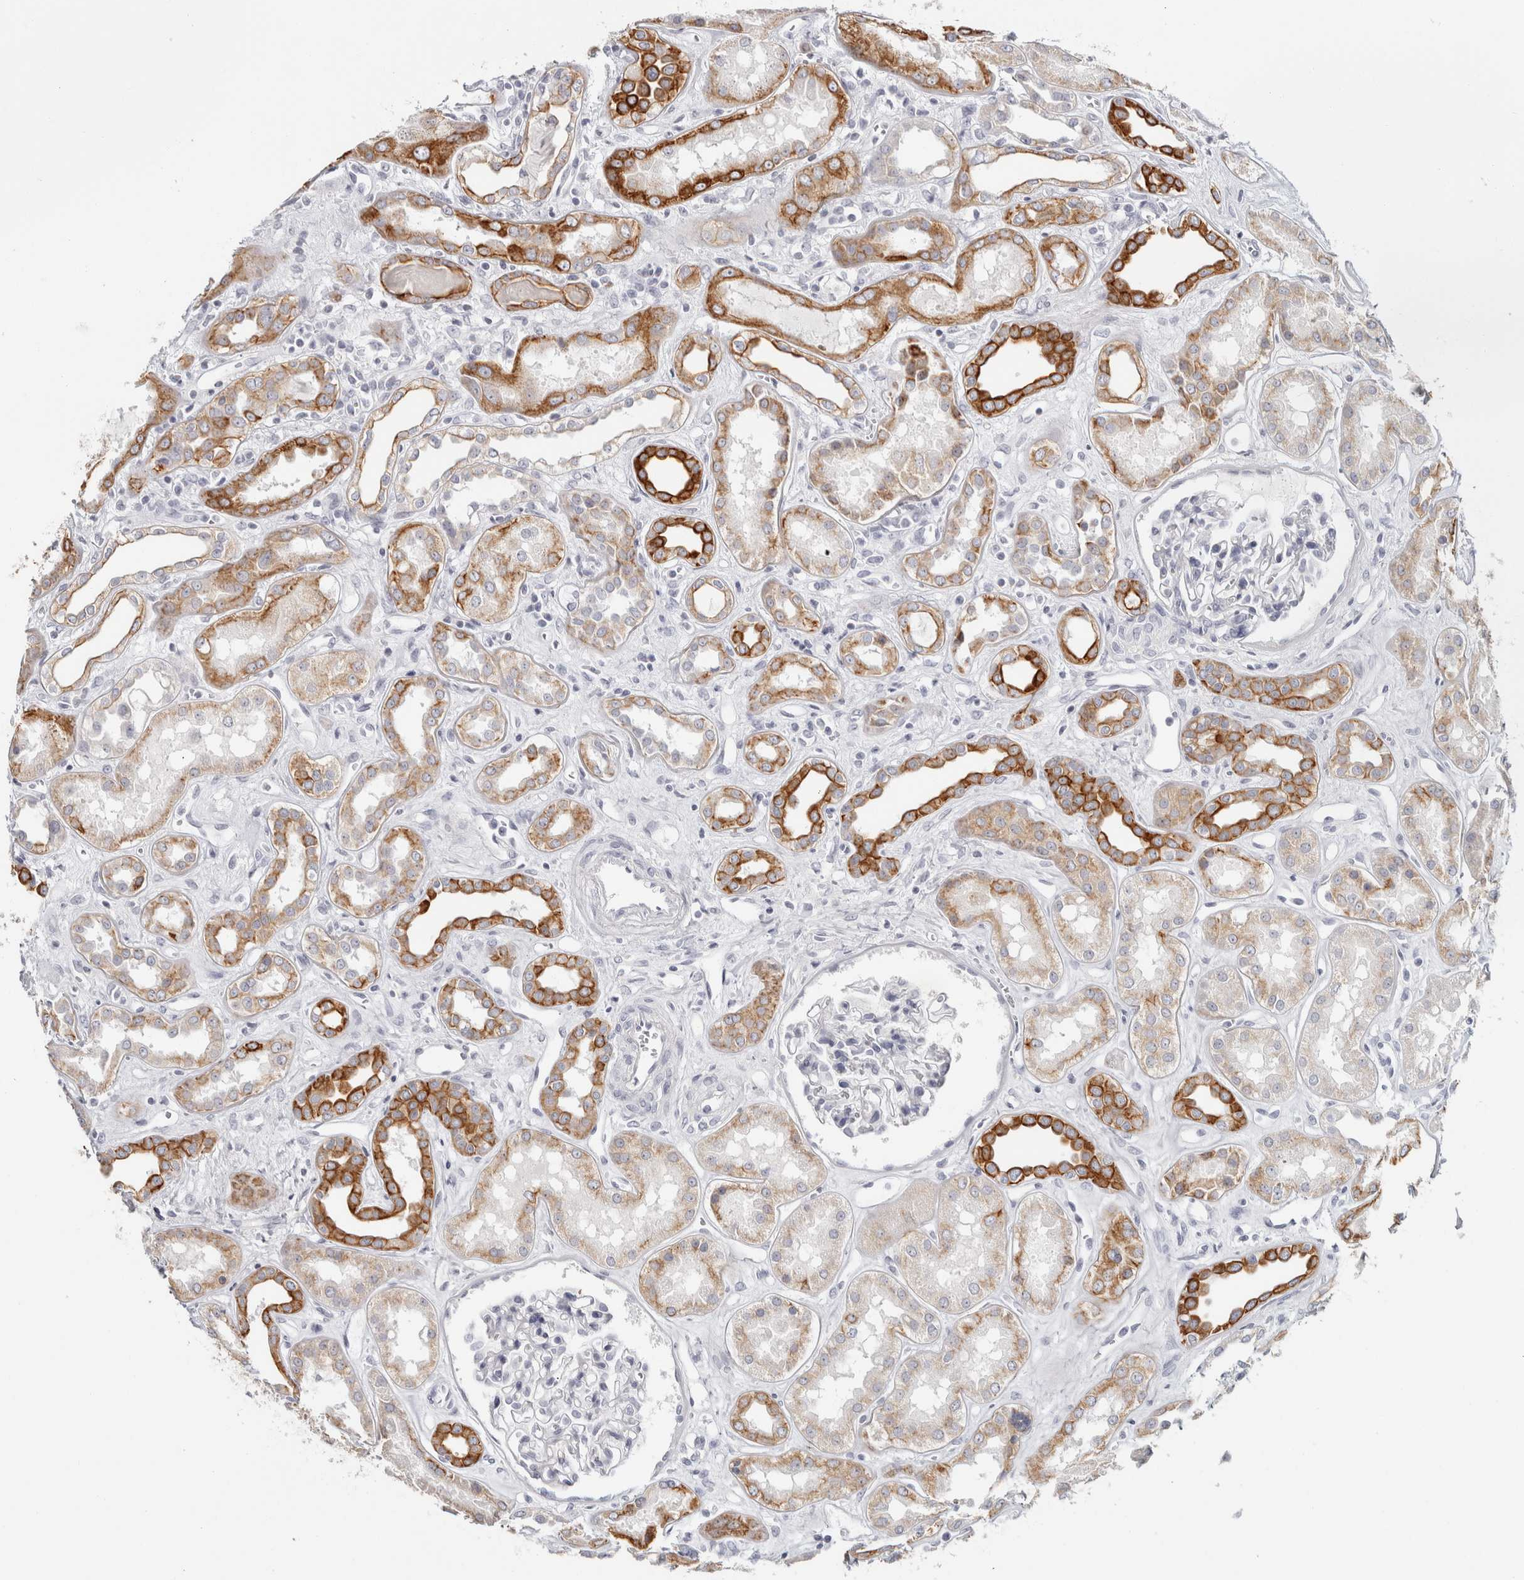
{"staining": {"intensity": "negative", "quantity": "none", "location": "none"}, "tissue": "kidney", "cell_type": "Cells in glomeruli", "image_type": "normal", "snomed": [{"axis": "morphology", "description": "Normal tissue, NOS"}, {"axis": "topography", "description": "Kidney"}], "caption": "Immunohistochemistry histopathology image of normal kidney: human kidney stained with DAB exhibits no significant protein expression in cells in glomeruli. (Brightfield microscopy of DAB (3,3'-diaminobenzidine) IHC at high magnification).", "gene": "RPH3AL", "patient": {"sex": "male", "age": 59}}